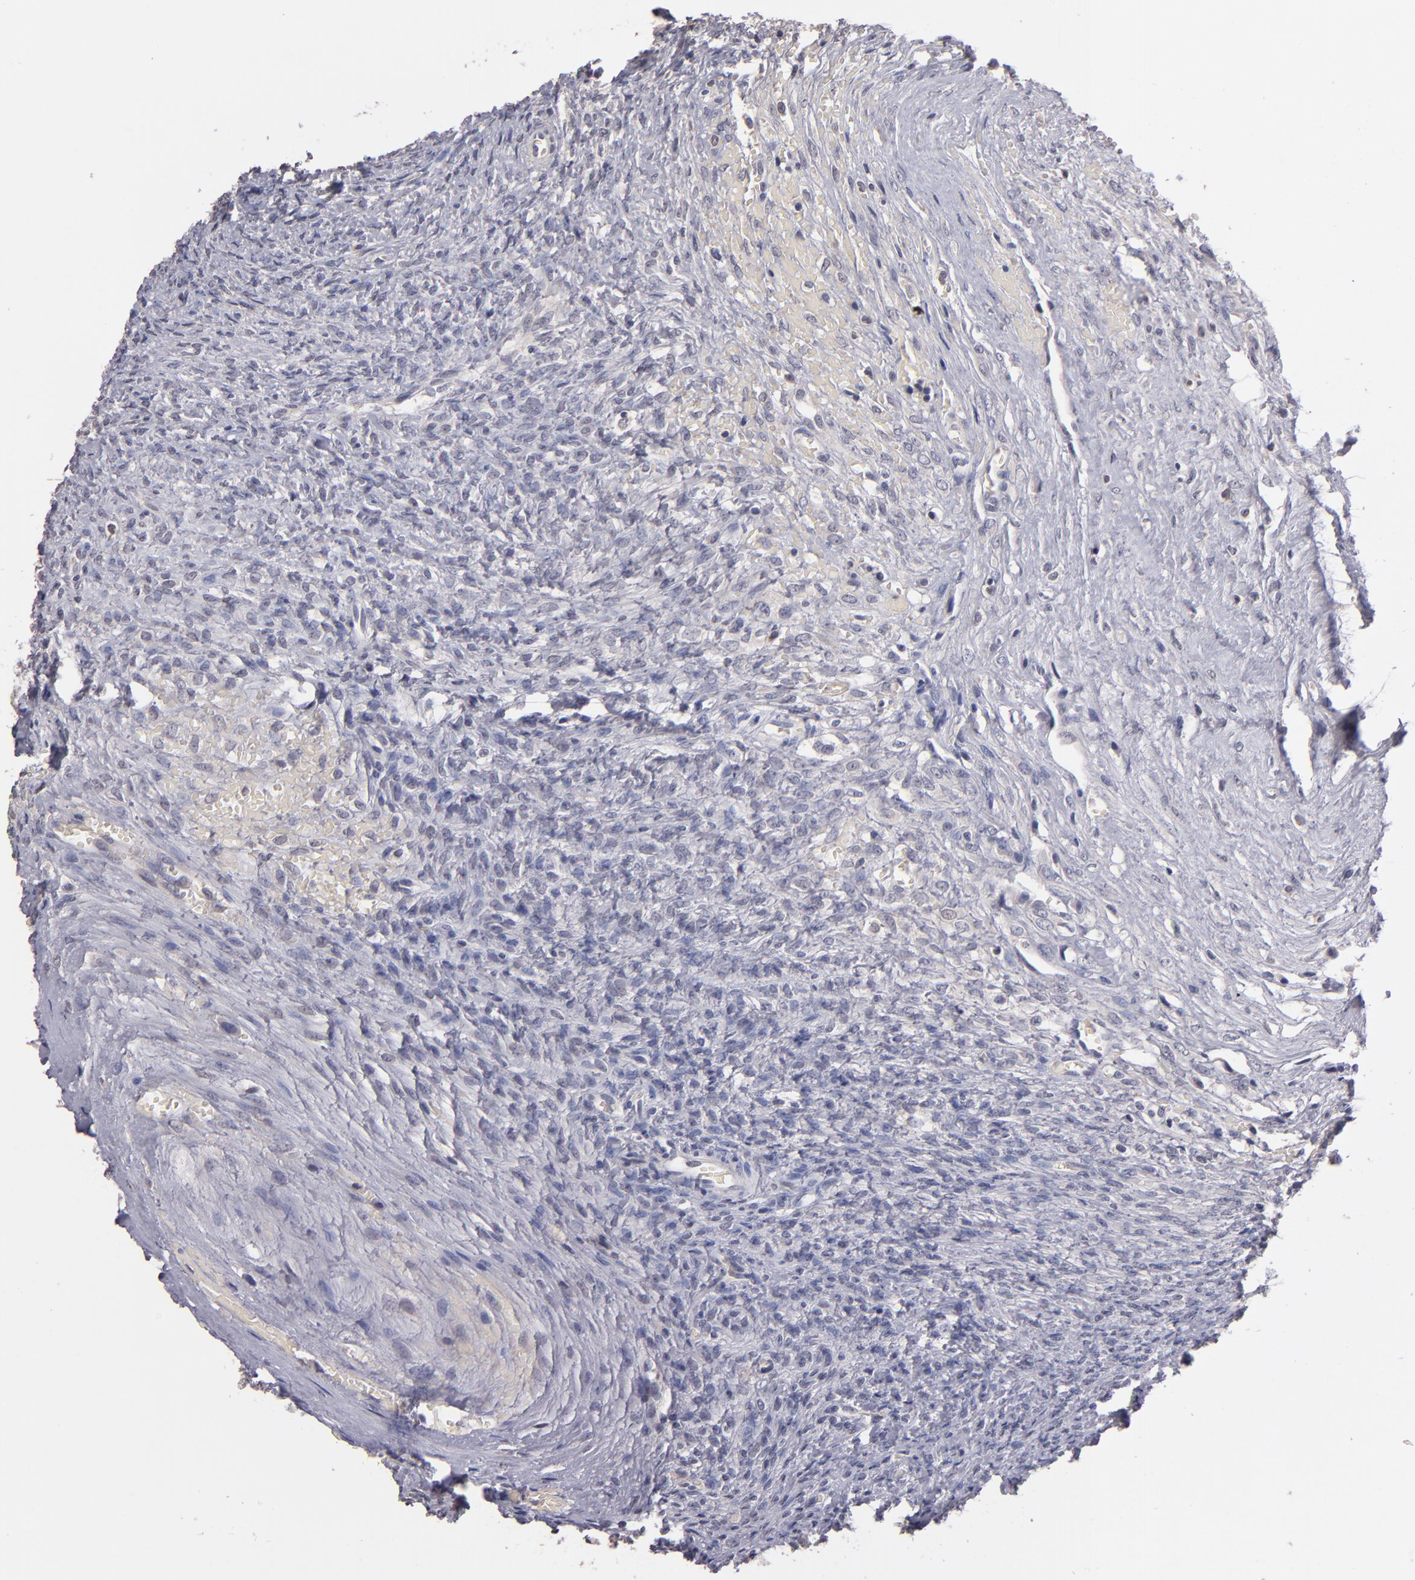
{"staining": {"intensity": "negative", "quantity": "none", "location": "none"}, "tissue": "ovary", "cell_type": "Follicle cells", "image_type": "normal", "snomed": [{"axis": "morphology", "description": "Normal tissue, NOS"}, {"axis": "topography", "description": "Ovary"}], "caption": "There is no significant positivity in follicle cells of ovary. Brightfield microscopy of IHC stained with DAB (3,3'-diaminobenzidine) (brown) and hematoxylin (blue), captured at high magnification.", "gene": "S100A1", "patient": {"sex": "female", "age": 56}}